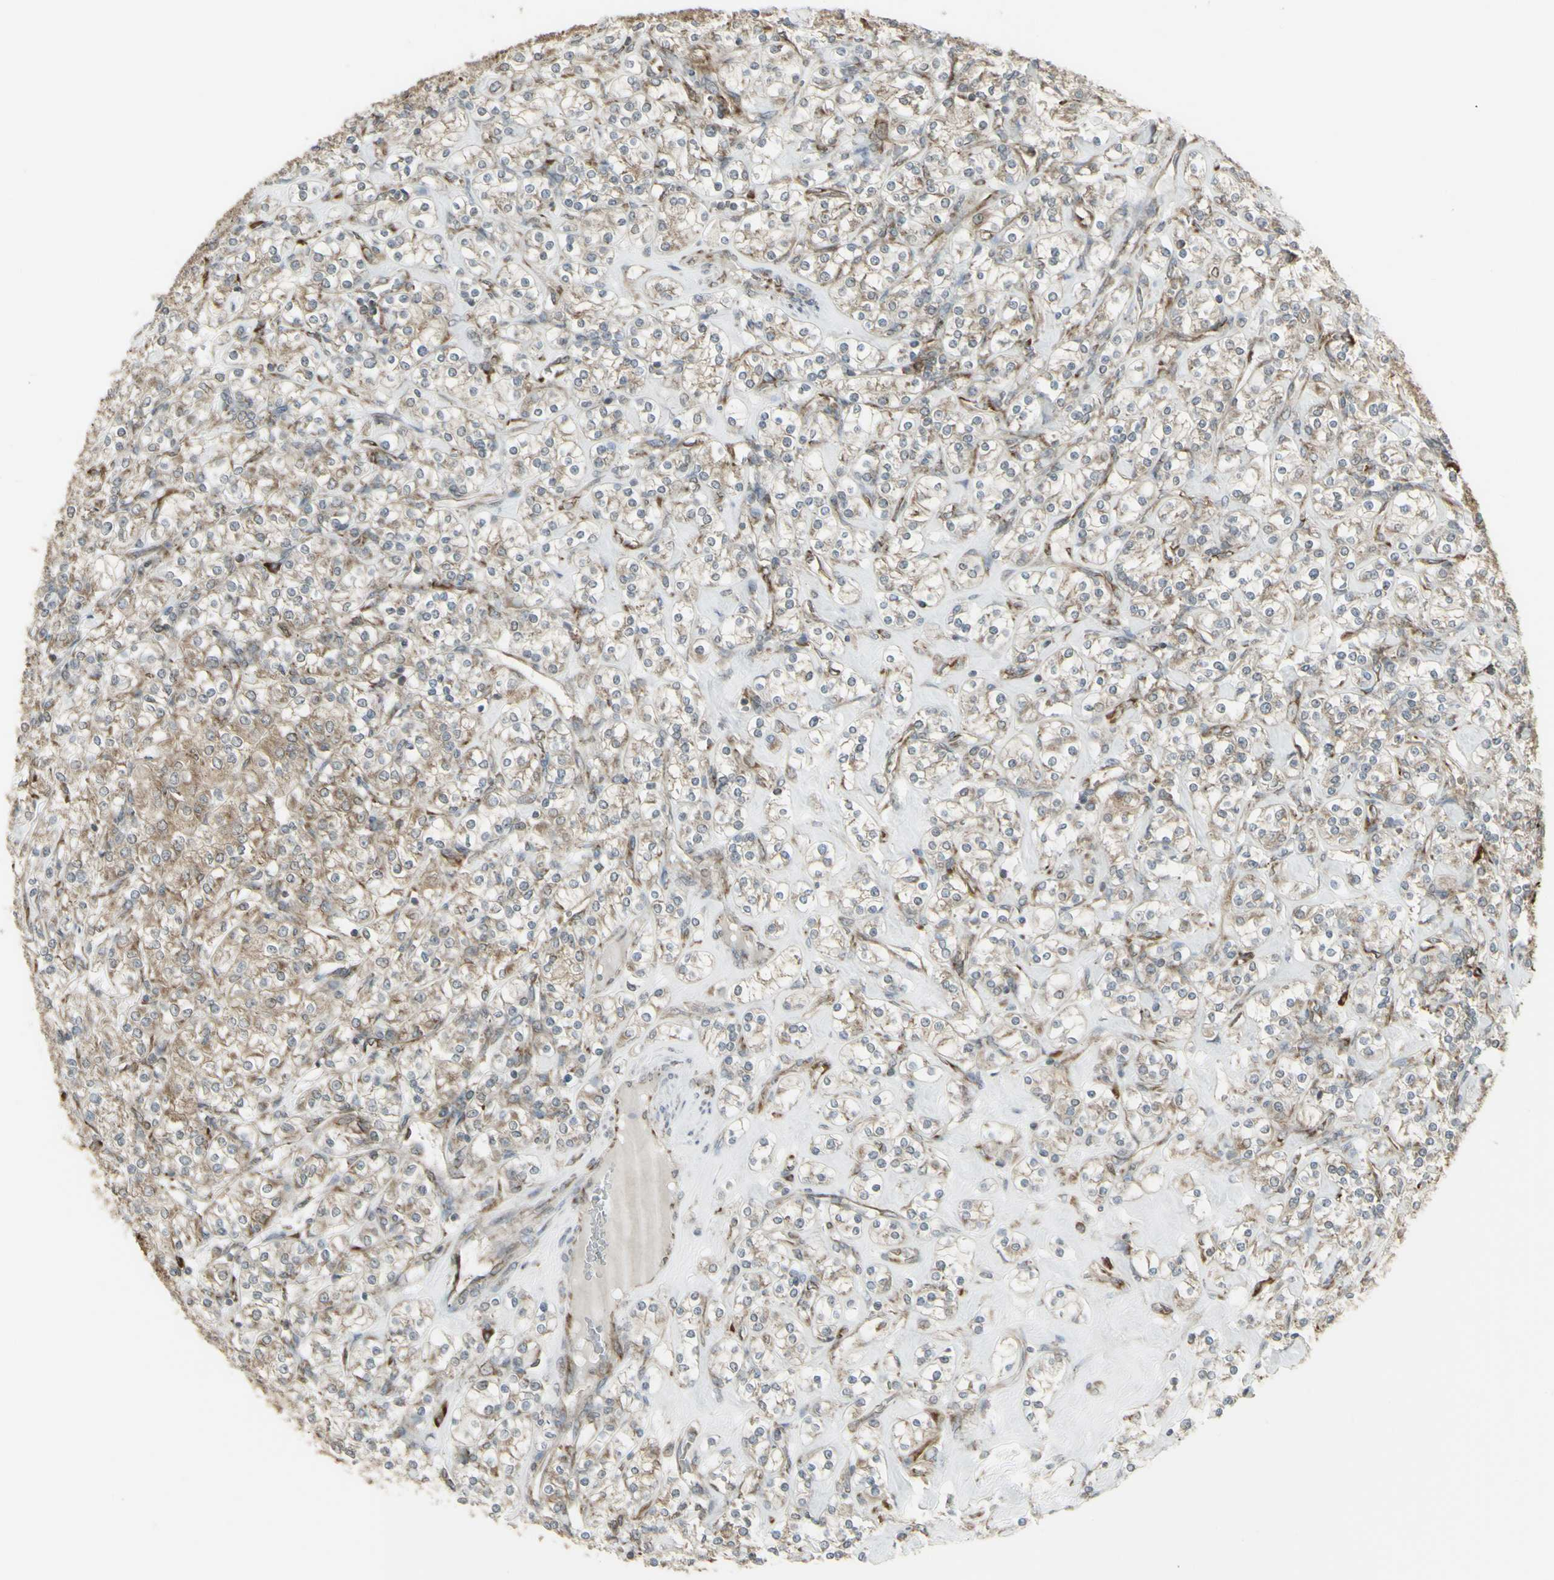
{"staining": {"intensity": "weak", "quantity": ">75%", "location": "cytoplasmic/membranous"}, "tissue": "renal cancer", "cell_type": "Tumor cells", "image_type": "cancer", "snomed": [{"axis": "morphology", "description": "Adenocarcinoma, NOS"}, {"axis": "topography", "description": "Kidney"}], "caption": "Weak cytoplasmic/membranous protein expression is appreciated in about >75% of tumor cells in renal cancer.", "gene": "FKBP3", "patient": {"sex": "male", "age": 77}}